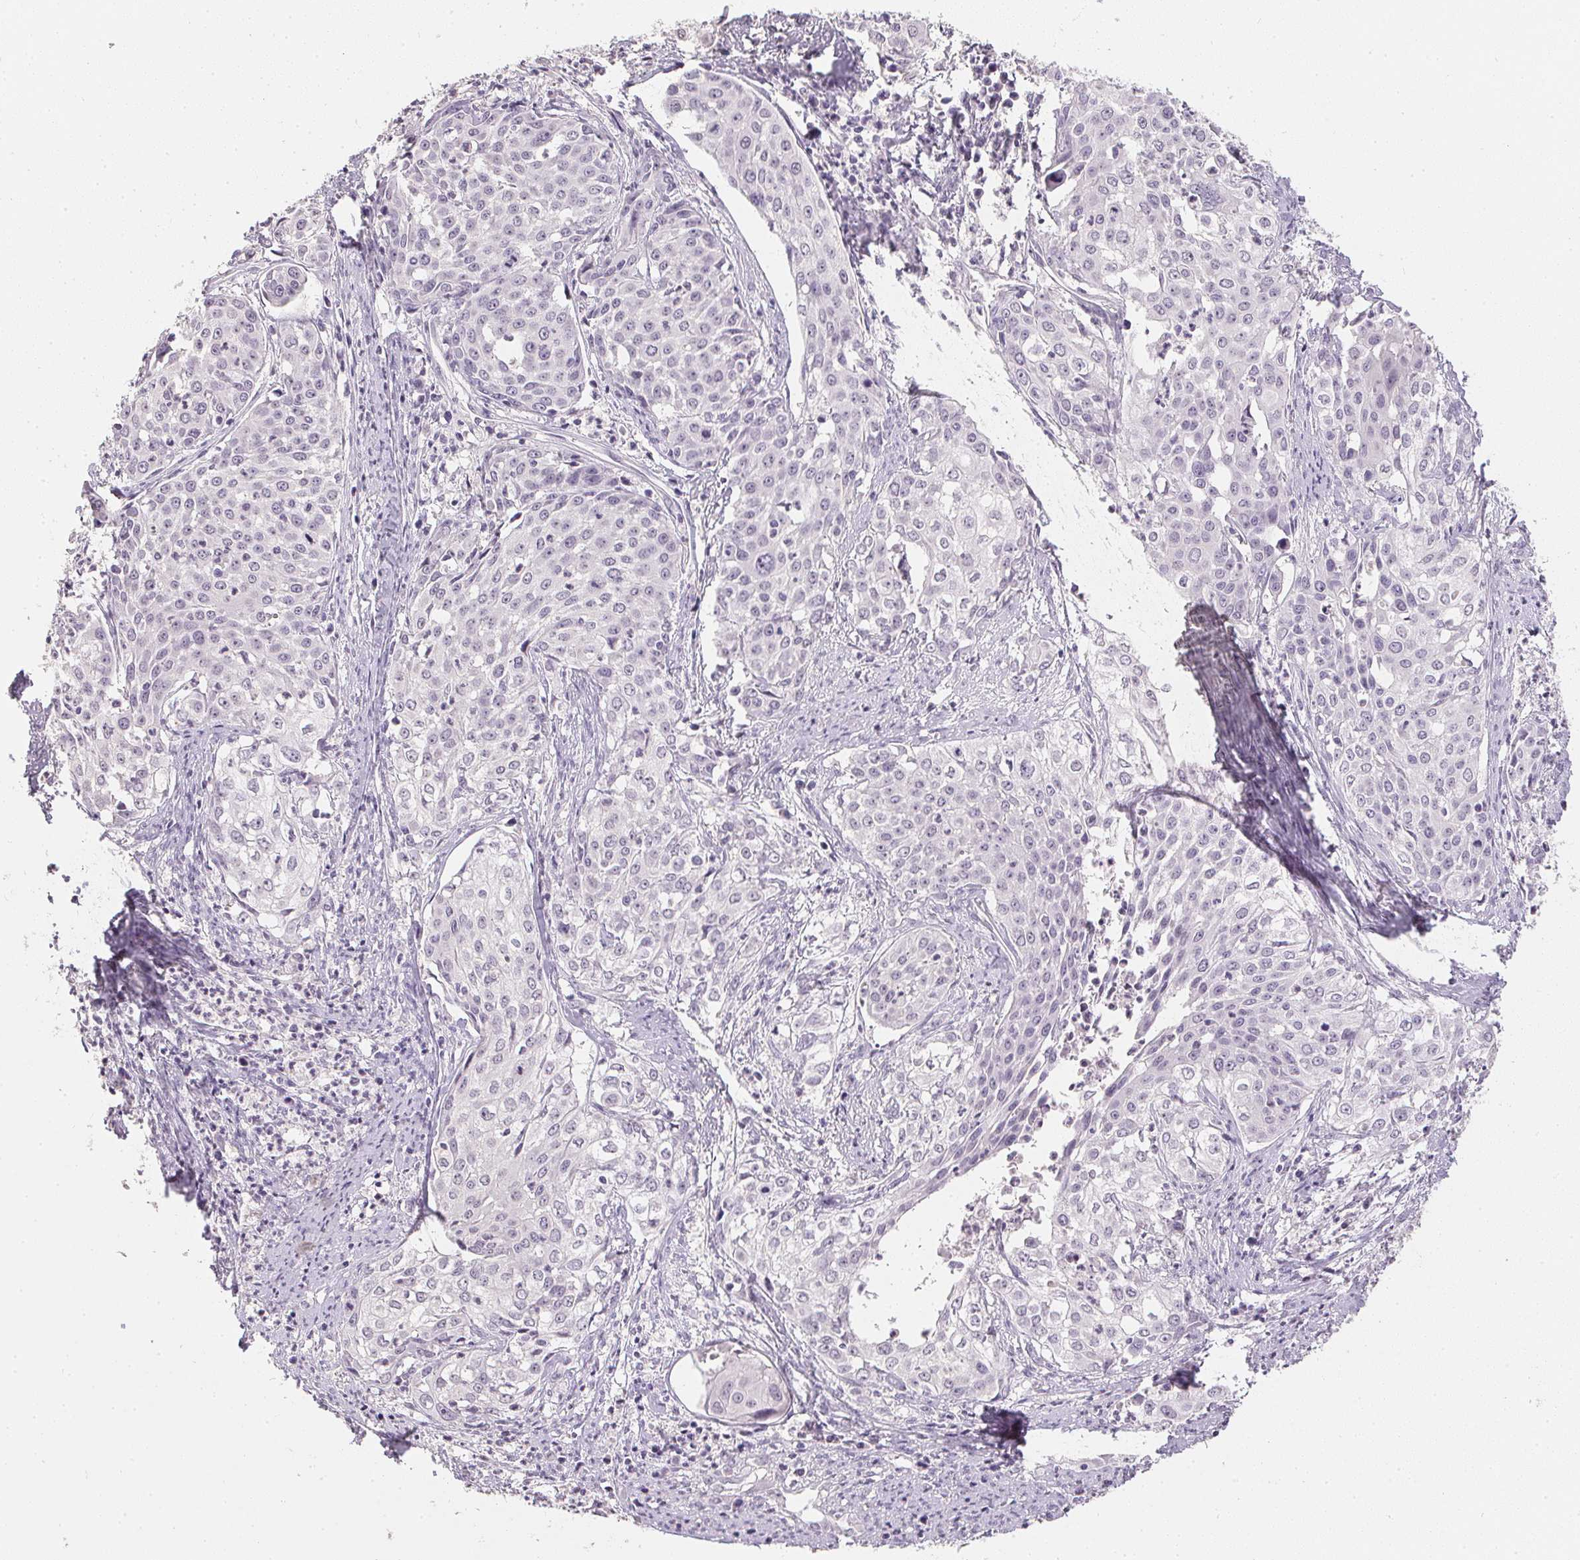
{"staining": {"intensity": "negative", "quantity": "none", "location": "none"}, "tissue": "cervical cancer", "cell_type": "Tumor cells", "image_type": "cancer", "snomed": [{"axis": "morphology", "description": "Squamous cell carcinoma, NOS"}, {"axis": "topography", "description": "Cervix"}], "caption": "DAB immunohistochemical staining of human squamous cell carcinoma (cervical) shows no significant staining in tumor cells.", "gene": "PPY", "patient": {"sex": "female", "age": 39}}